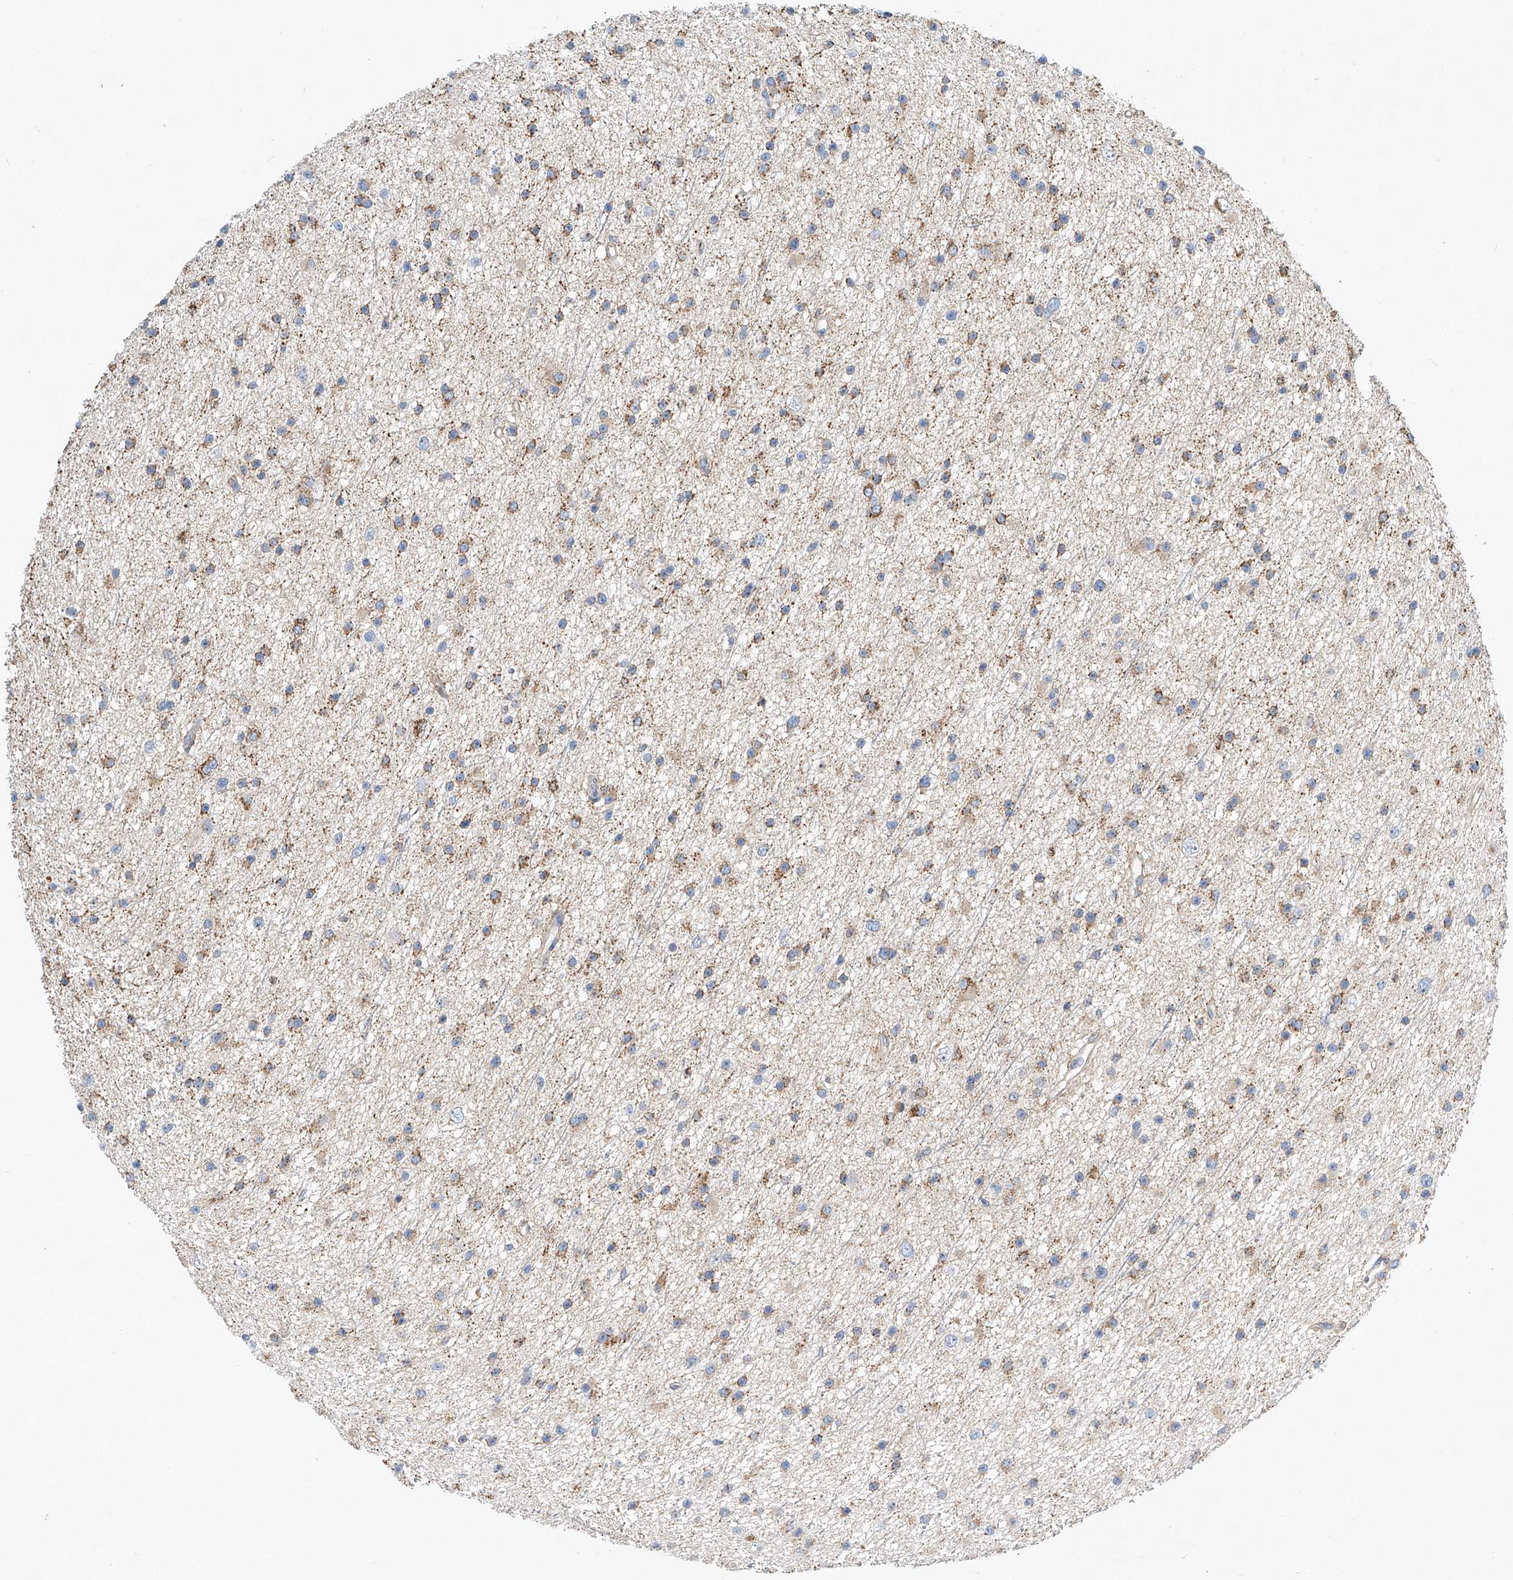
{"staining": {"intensity": "negative", "quantity": "none", "location": "none"}, "tissue": "glioma", "cell_type": "Tumor cells", "image_type": "cancer", "snomed": [{"axis": "morphology", "description": "Glioma, malignant, Low grade"}, {"axis": "topography", "description": "Cerebral cortex"}], "caption": "A histopathology image of malignant glioma (low-grade) stained for a protein demonstrates no brown staining in tumor cells.", "gene": "AMD1", "patient": {"sex": "female", "age": 39}}